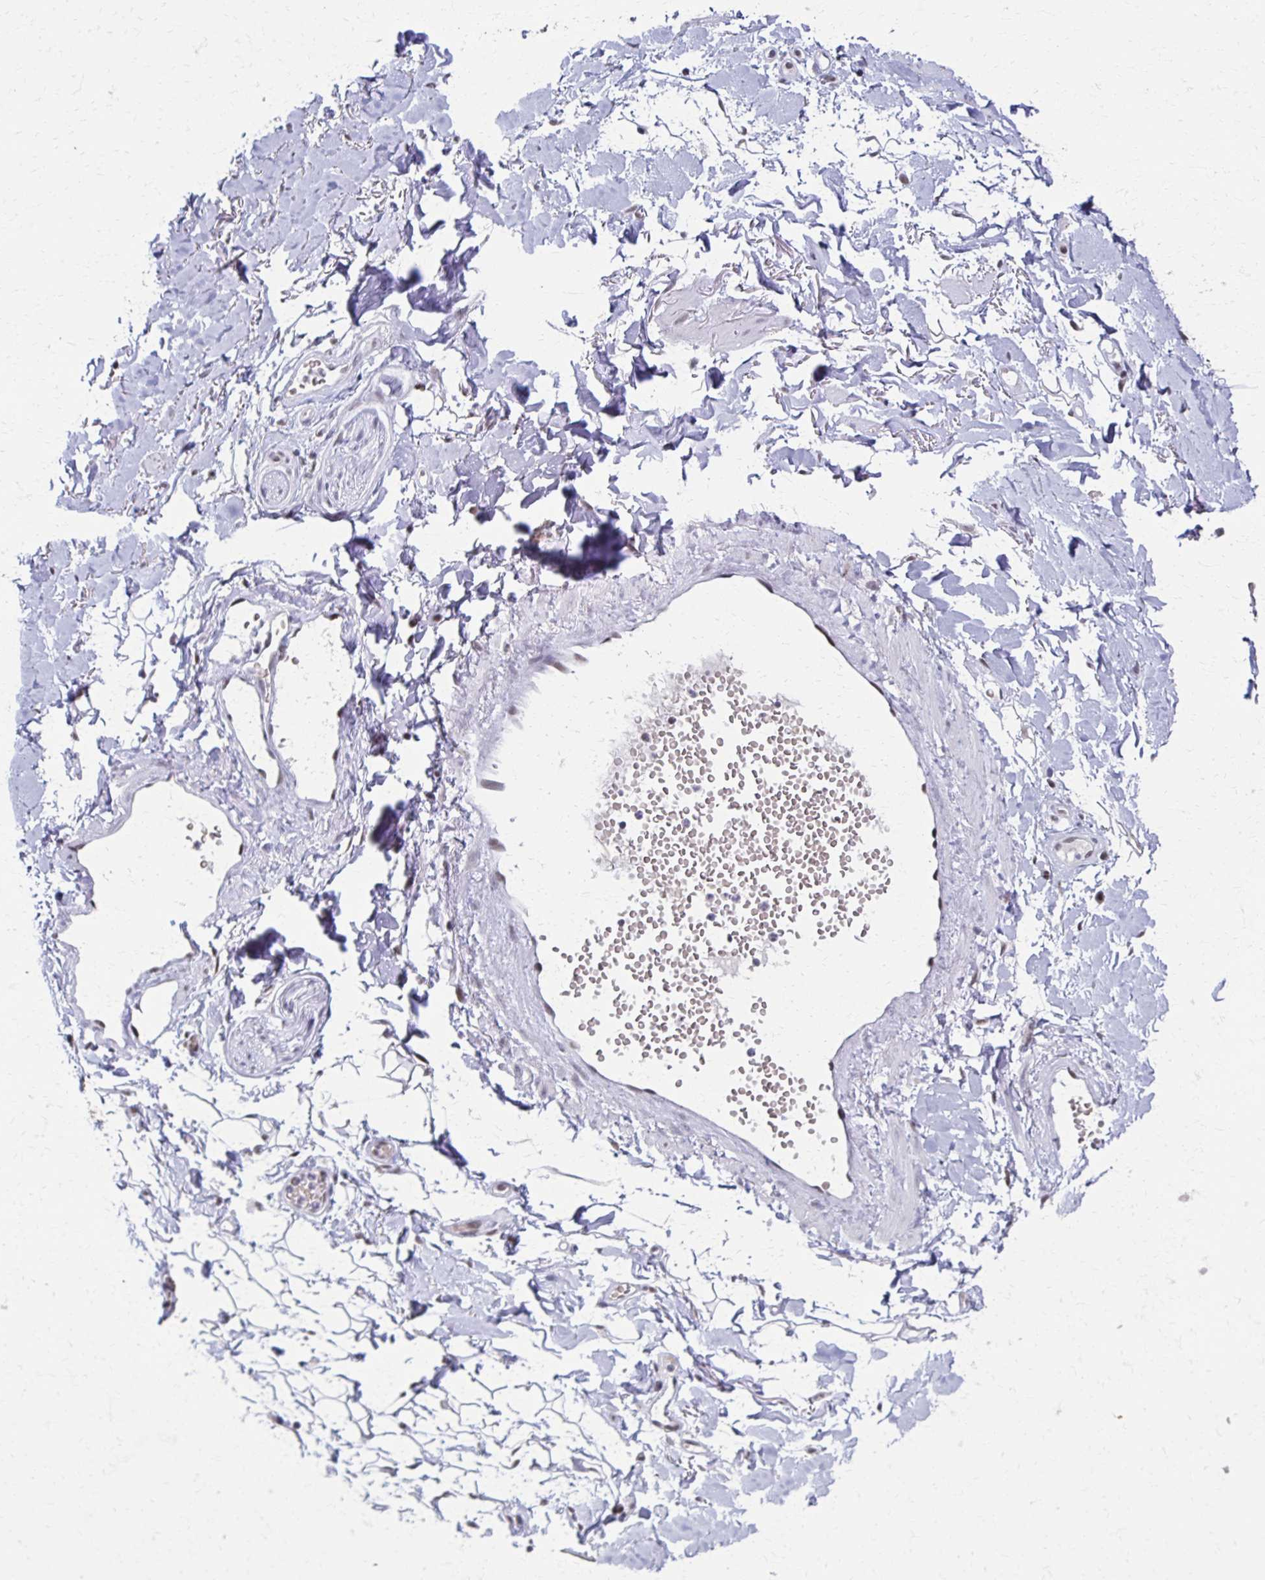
{"staining": {"intensity": "negative", "quantity": "none", "location": "none"}, "tissue": "adipose tissue", "cell_type": "Adipocytes", "image_type": "normal", "snomed": [{"axis": "morphology", "description": "Normal tissue, NOS"}, {"axis": "topography", "description": "Anal"}, {"axis": "topography", "description": "Peripheral nerve tissue"}], "caption": "This is an immunohistochemistry micrograph of benign adipose tissue. There is no positivity in adipocytes.", "gene": "IRF7", "patient": {"sex": "male", "age": 78}}